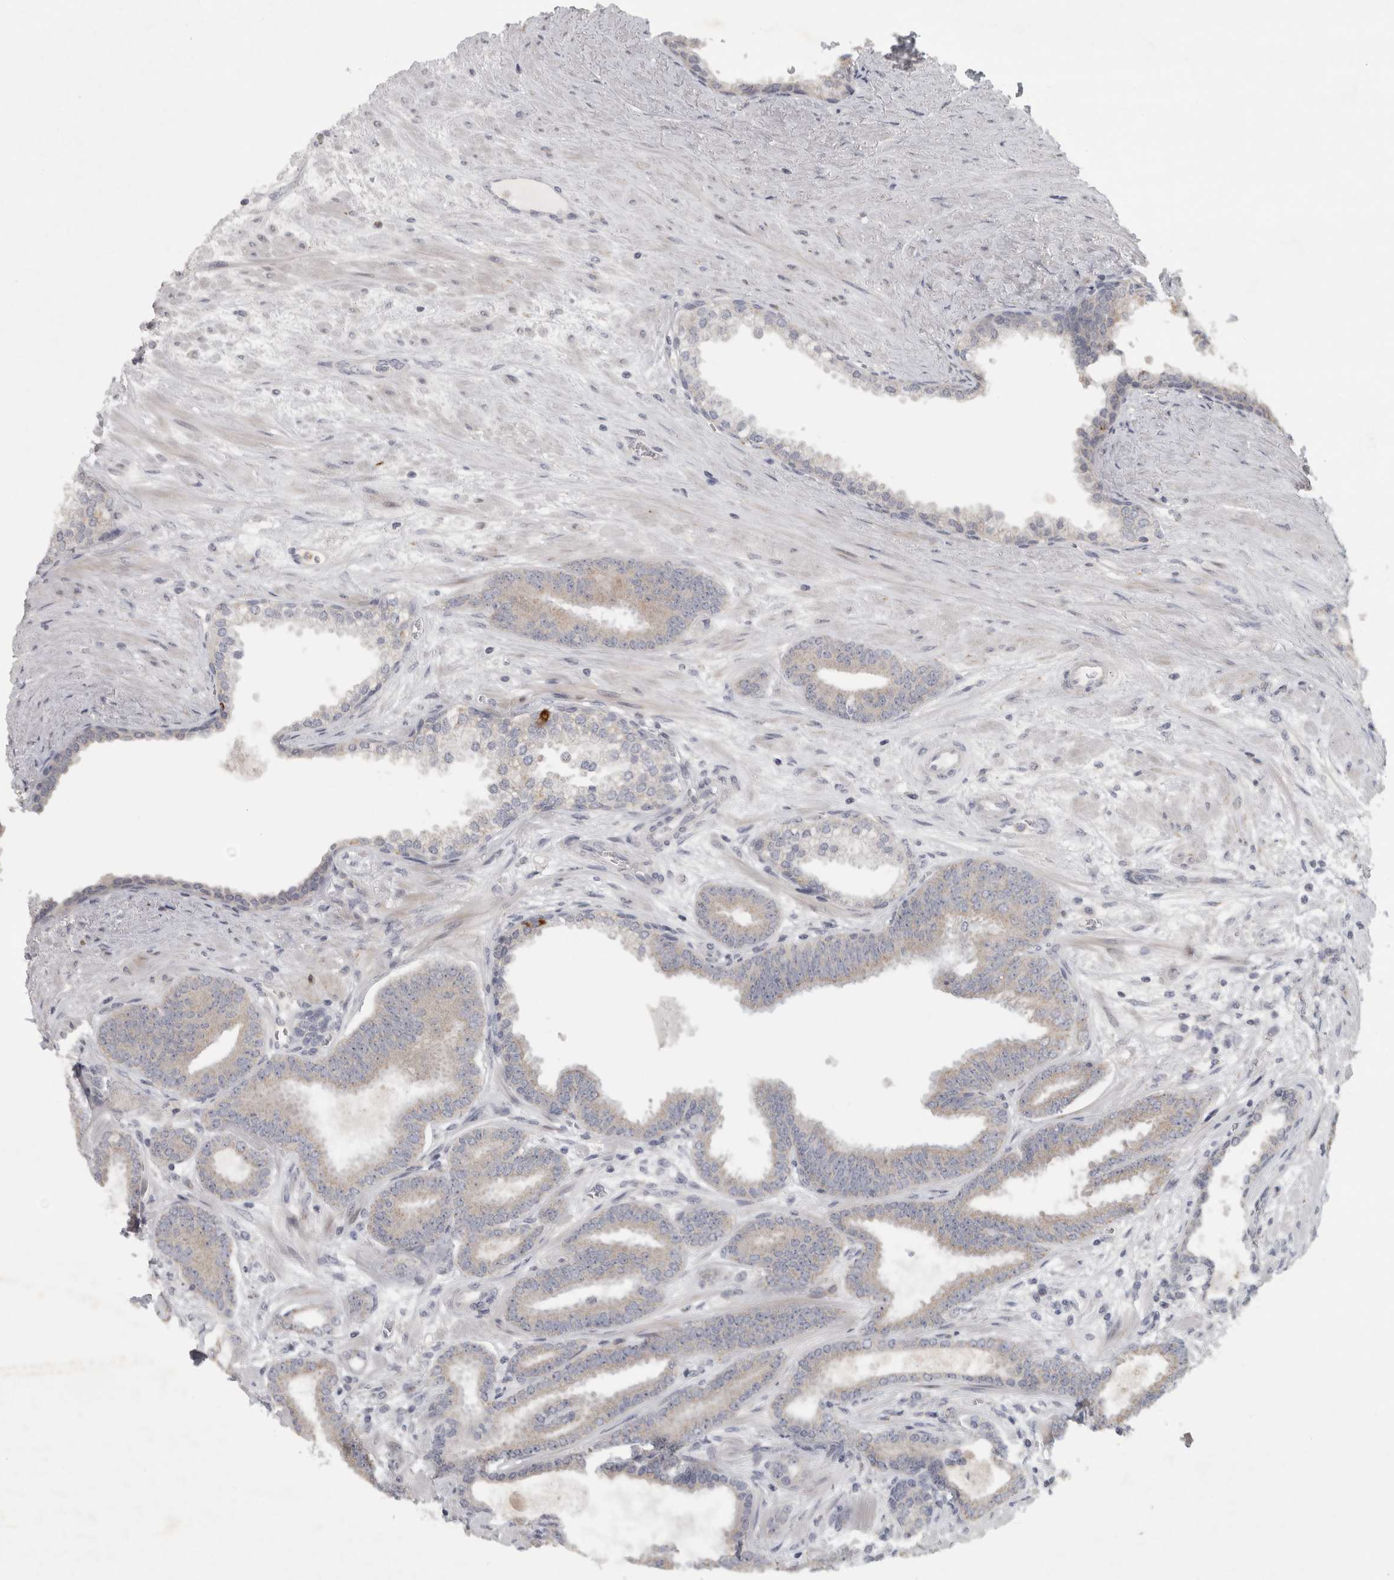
{"staining": {"intensity": "moderate", "quantity": "<25%", "location": "cytoplasmic/membranous"}, "tissue": "prostate cancer", "cell_type": "Tumor cells", "image_type": "cancer", "snomed": [{"axis": "morphology", "description": "Adenocarcinoma, Low grade"}, {"axis": "topography", "description": "Prostate"}], "caption": "Protein staining exhibits moderate cytoplasmic/membranous positivity in approximately <25% of tumor cells in prostate cancer.", "gene": "PTPRN2", "patient": {"sex": "male", "age": 62}}